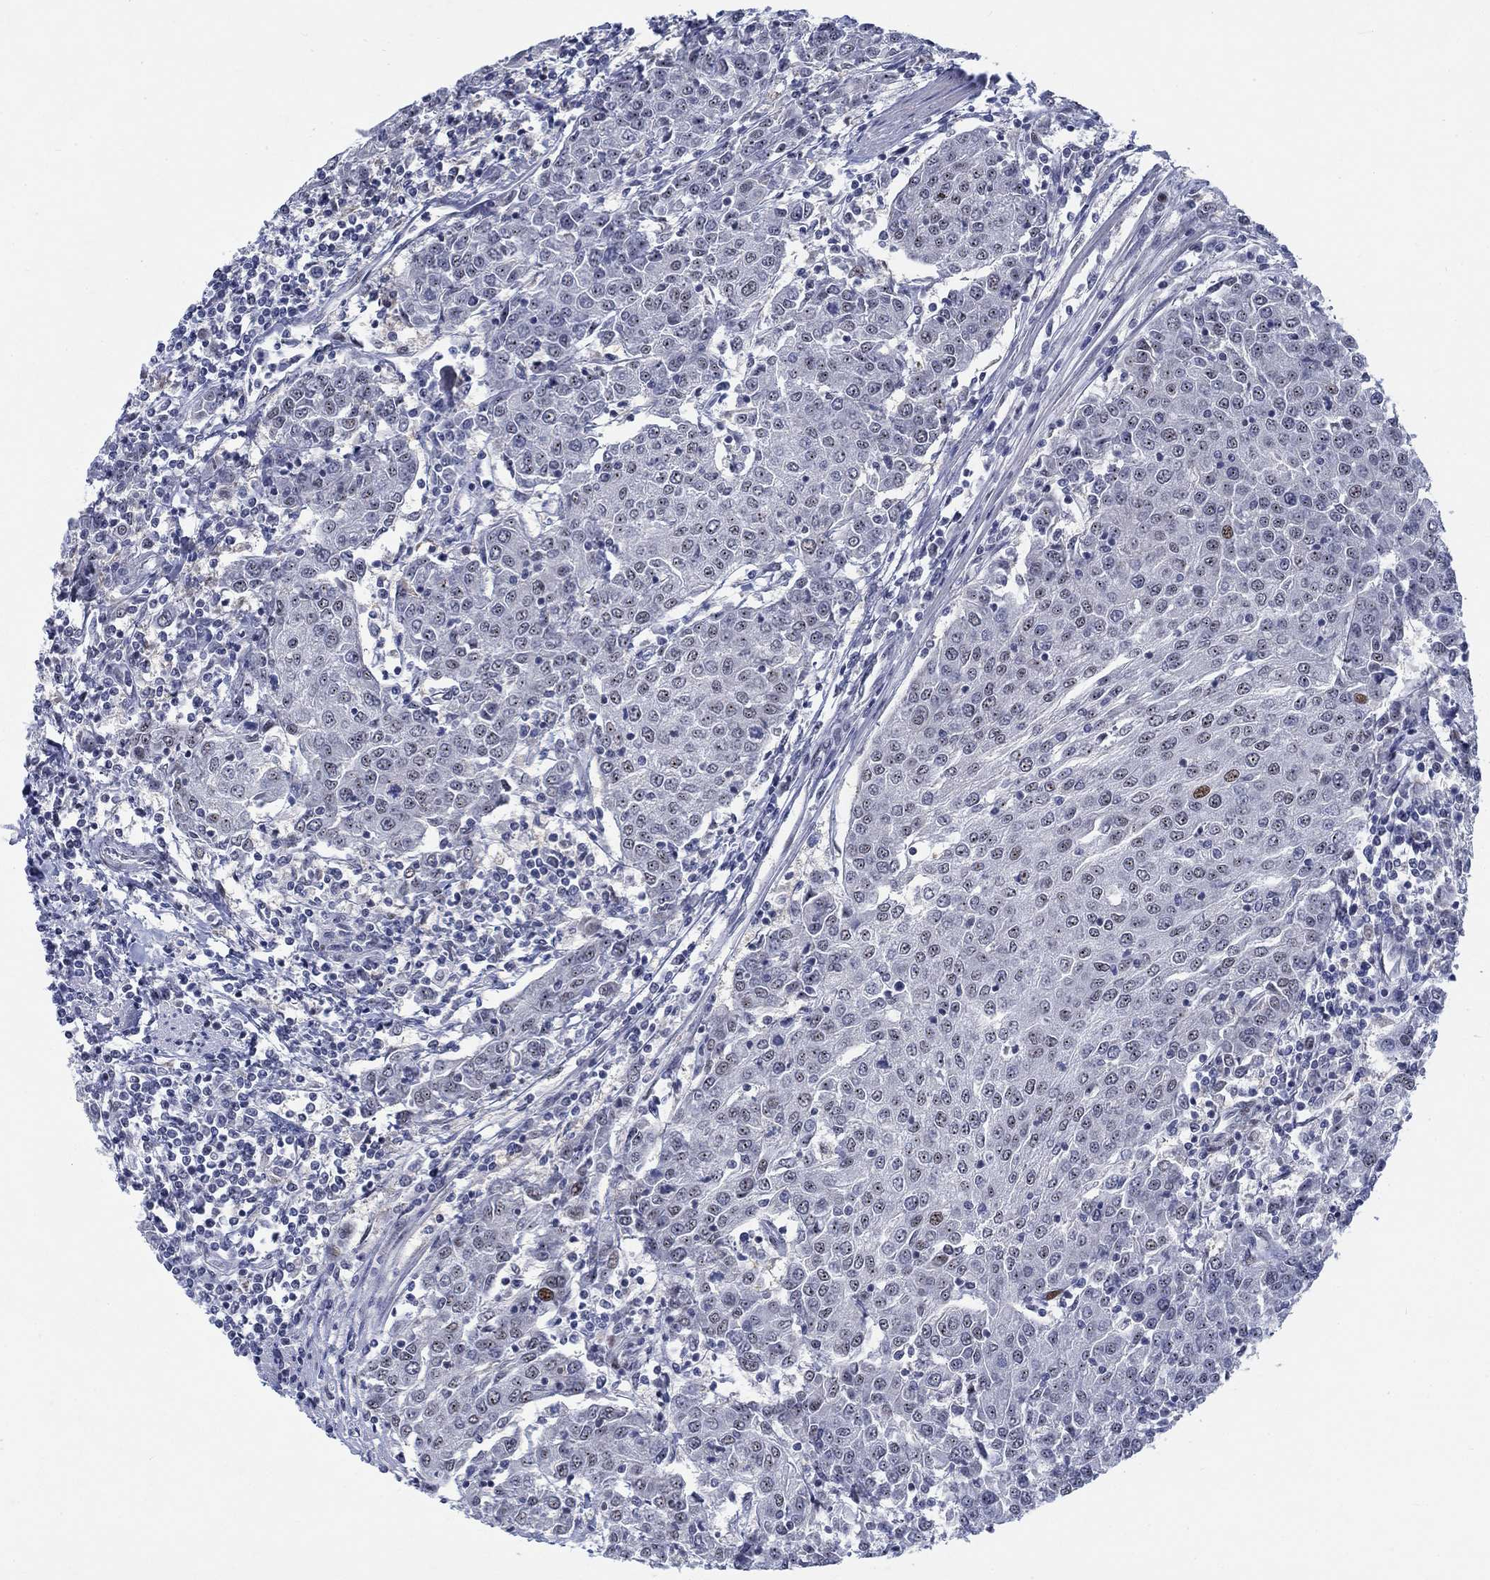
{"staining": {"intensity": "moderate", "quantity": "<25%", "location": "nuclear"}, "tissue": "urothelial cancer", "cell_type": "Tumor cells", "image_type": "cancer", "snomed": [{"axis": "morphology", "description": "Urothelial carcinoma, High grade"}, {"axis": "topography", "description": "Urinary bladder"}], "caption": "Protein staining exhibits moderate nuclear staining in about <25% of tumor cells in high-grade urothelial carcinoma.", "gene": "NEU3", "patient": {"sex": "female", "age": 85}}